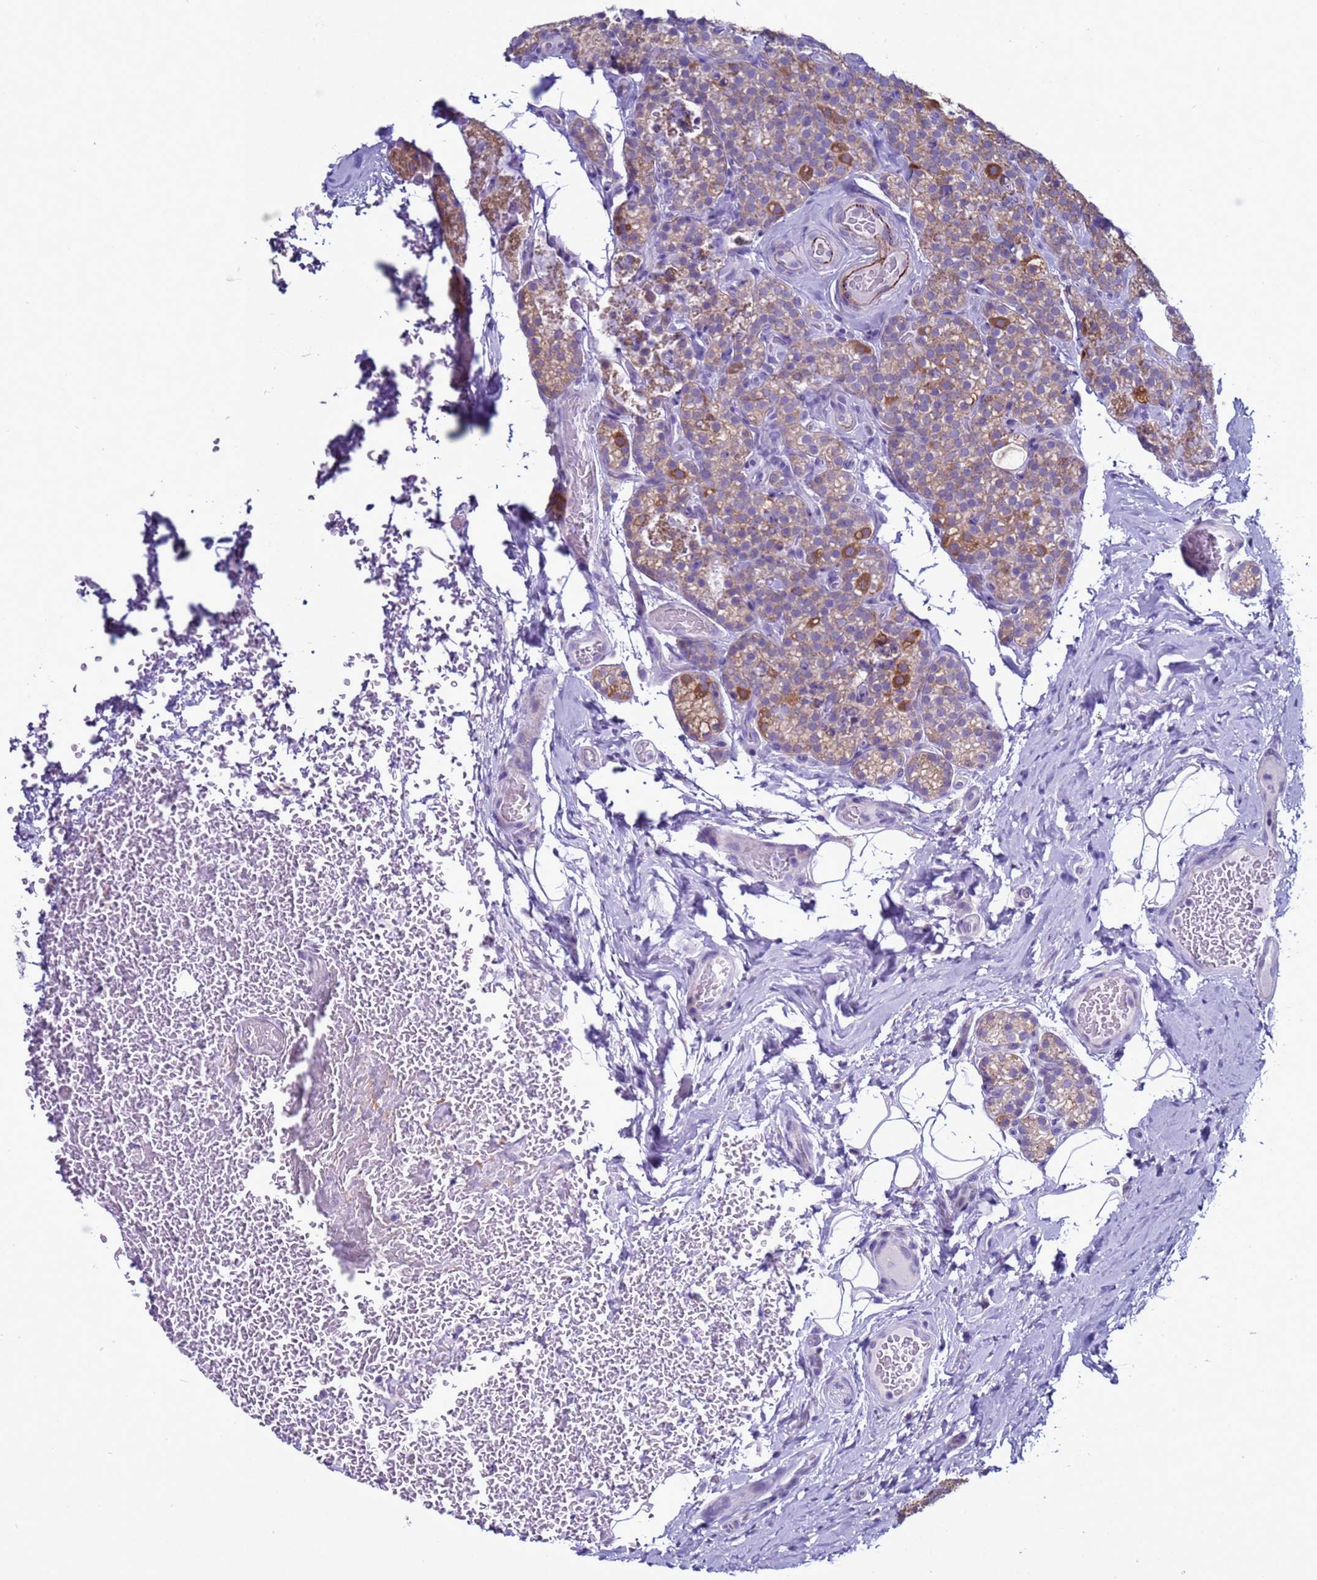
{"staining": {"intensity": "moderate", "quantity": "25%-75%", "location": "cytoplasmic/membranous"}, "tissue": "parathyroid gland", "cell_type": "Glandular cells", "image_type": "normal", "snomed": [{"axis": "morphology", "description": "Normal tissue, NOS"}, {"axis": "topography", "description": "Parathyroid gland"}], "caption": "Immunohistochemical staining of normal parathyroid gland reveals moderate cytoplasmic/membranous protein positivity in approximately 25%-75% of glandular cells. (DAB IHC, brown staining for protein, blue staining for nuclei).", "gene": "ABHD17B", "patient": {"sex": "female", "age": 45}}